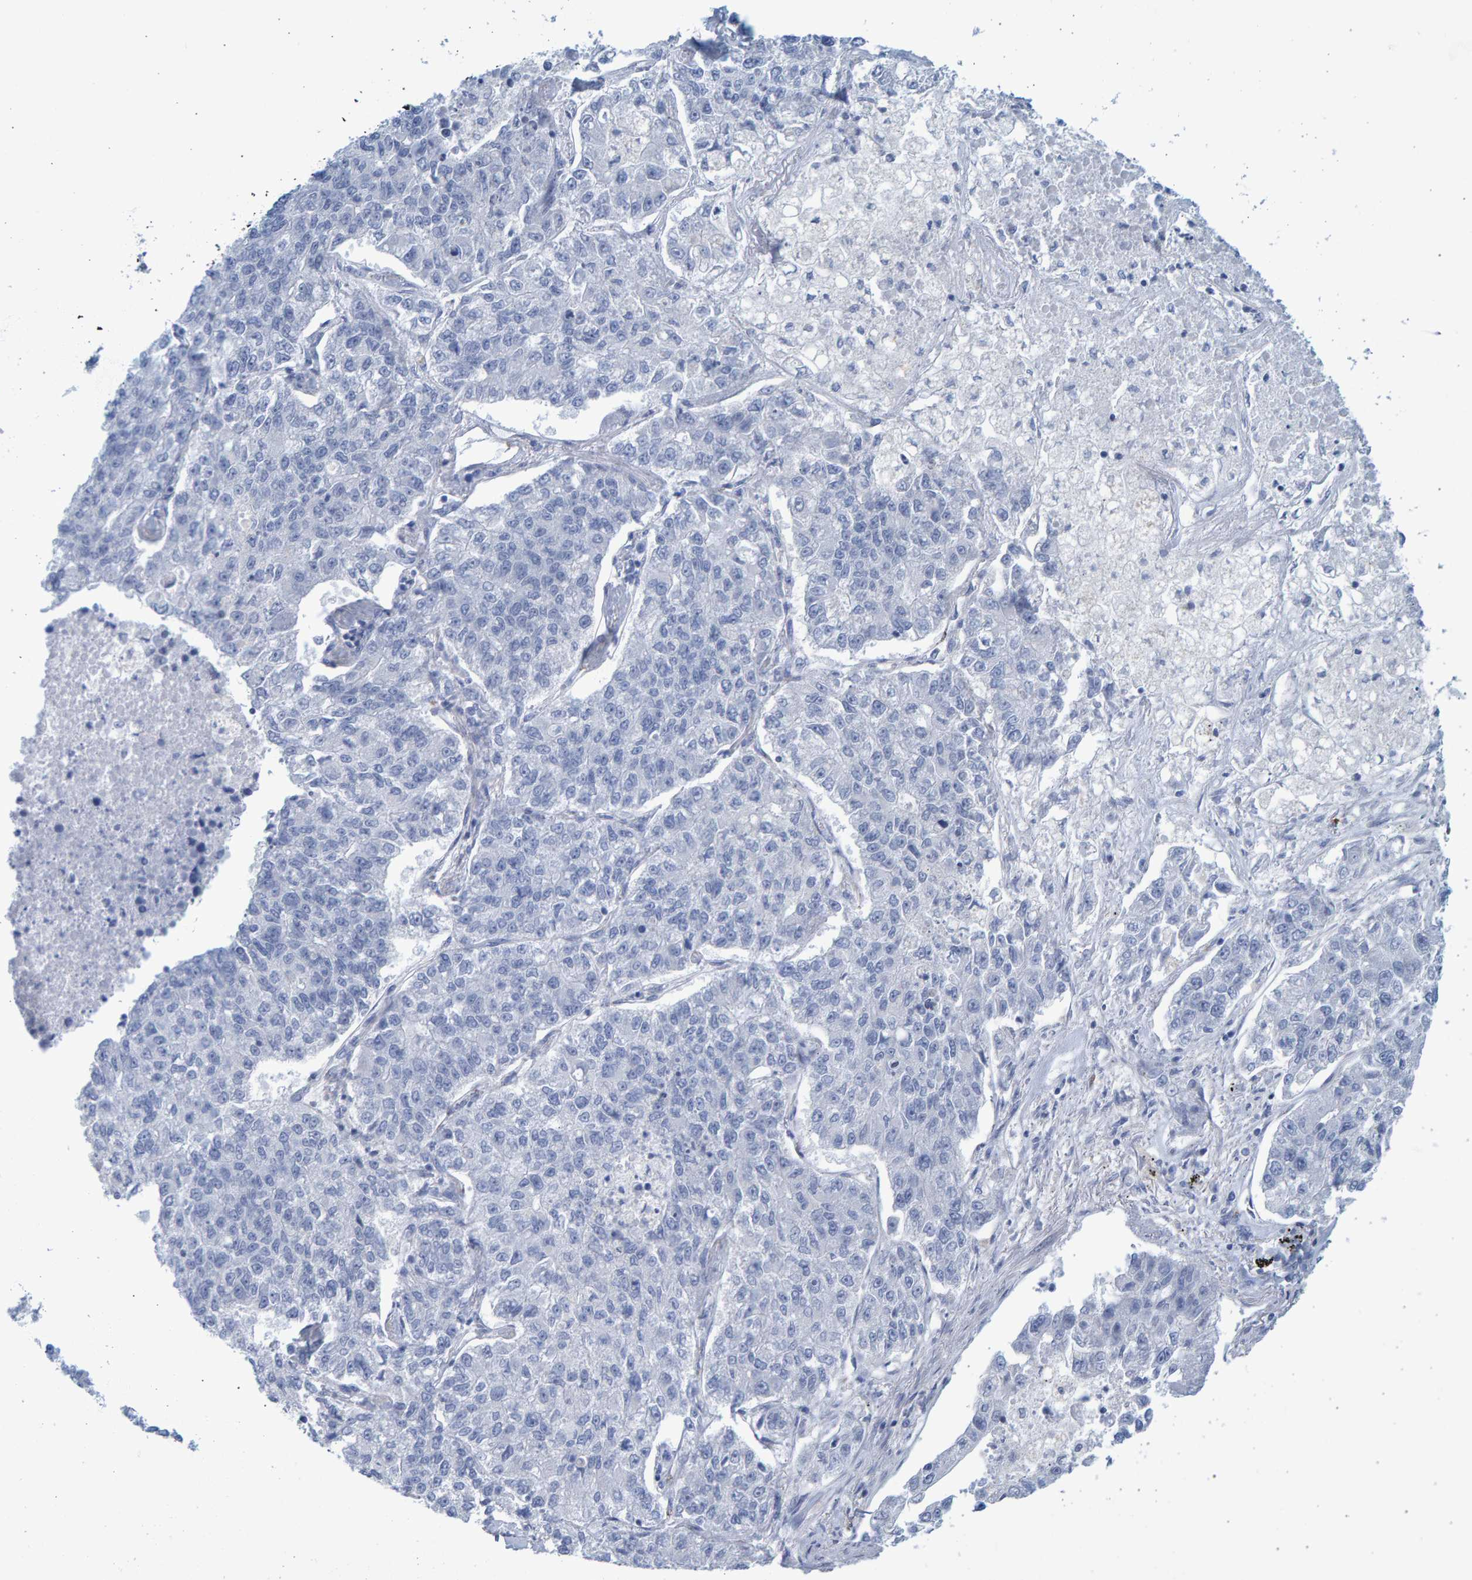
{"staining": {"intensity": "negative", "quantity": "none", "location": "none"}, "tissue": "lung cancer", "cell_type": "Tumor cells", "image_type": "cancer", "snomed": [{"axis": "morphology", "description": "Adenocarcinoma, NOS"}, {"axis": "topography", "description": "Lung"}], "caption": "Immunohistochemistry (IHC) of adenocarcinoma (lung) reveals no staining in tumor cells.", "gene": "SLC34A3", "patient": {"sex": "male", "age": 49}}